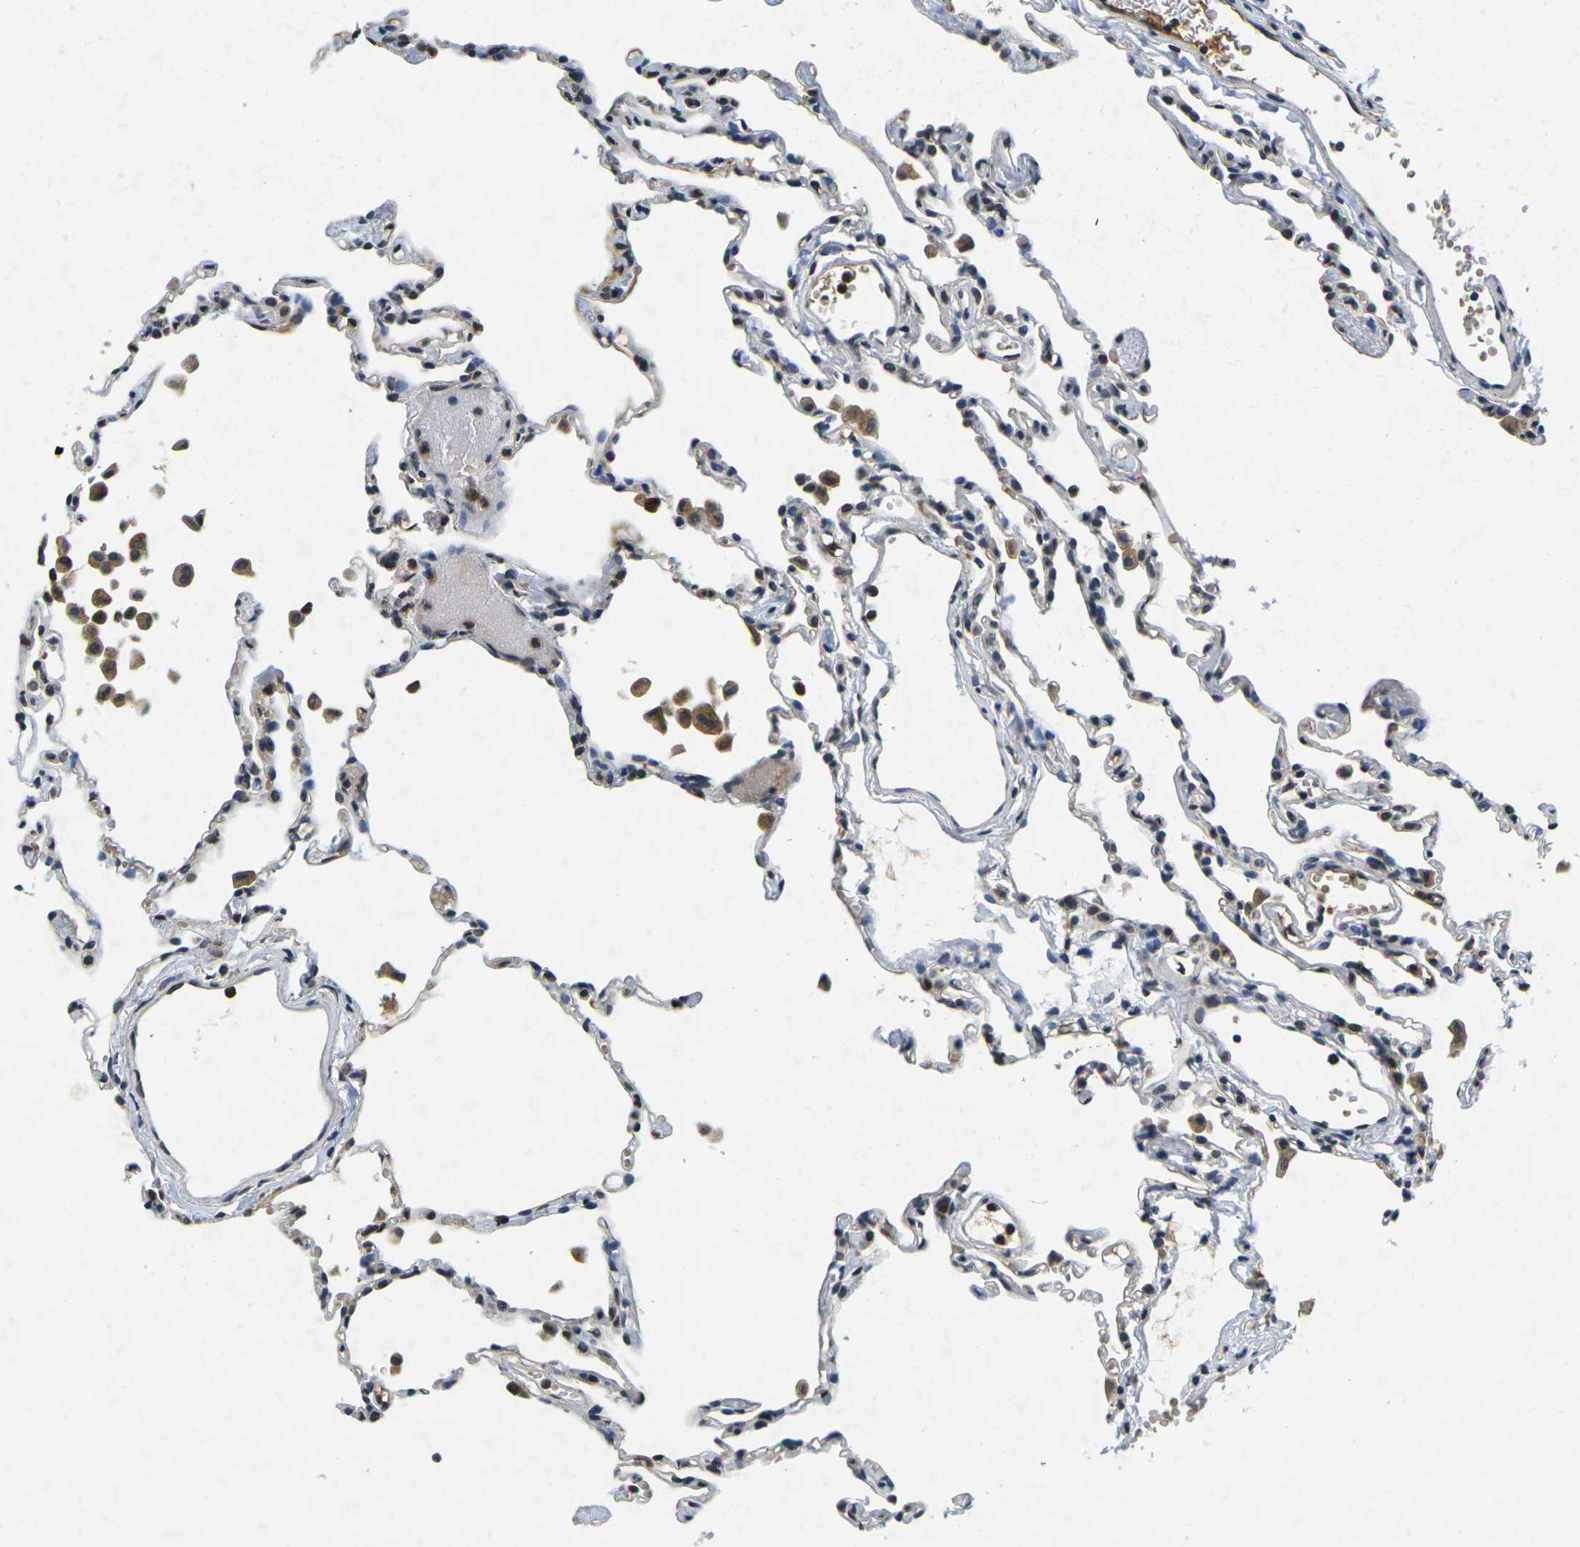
{"staining": {"intensity": "negative", "quantity": "none", "location": "none"}, "tissue": "lung", "cell_type": "Alveolar cells", "image_type": "normal", "snomed": [{"axis": "morphology", "description": "Normal tissue, NOS"}, {"axis": "topography", "description": "Lung"}], "caption": "Immunohistochemical staining of unremarkable human lung exhibits no significant expression in alveolar cells. (Immunohistochemistry, brightfield microscopy, high magnification).", "gene": "C1QC", "patient": {"sex": "female", "age": 49}}